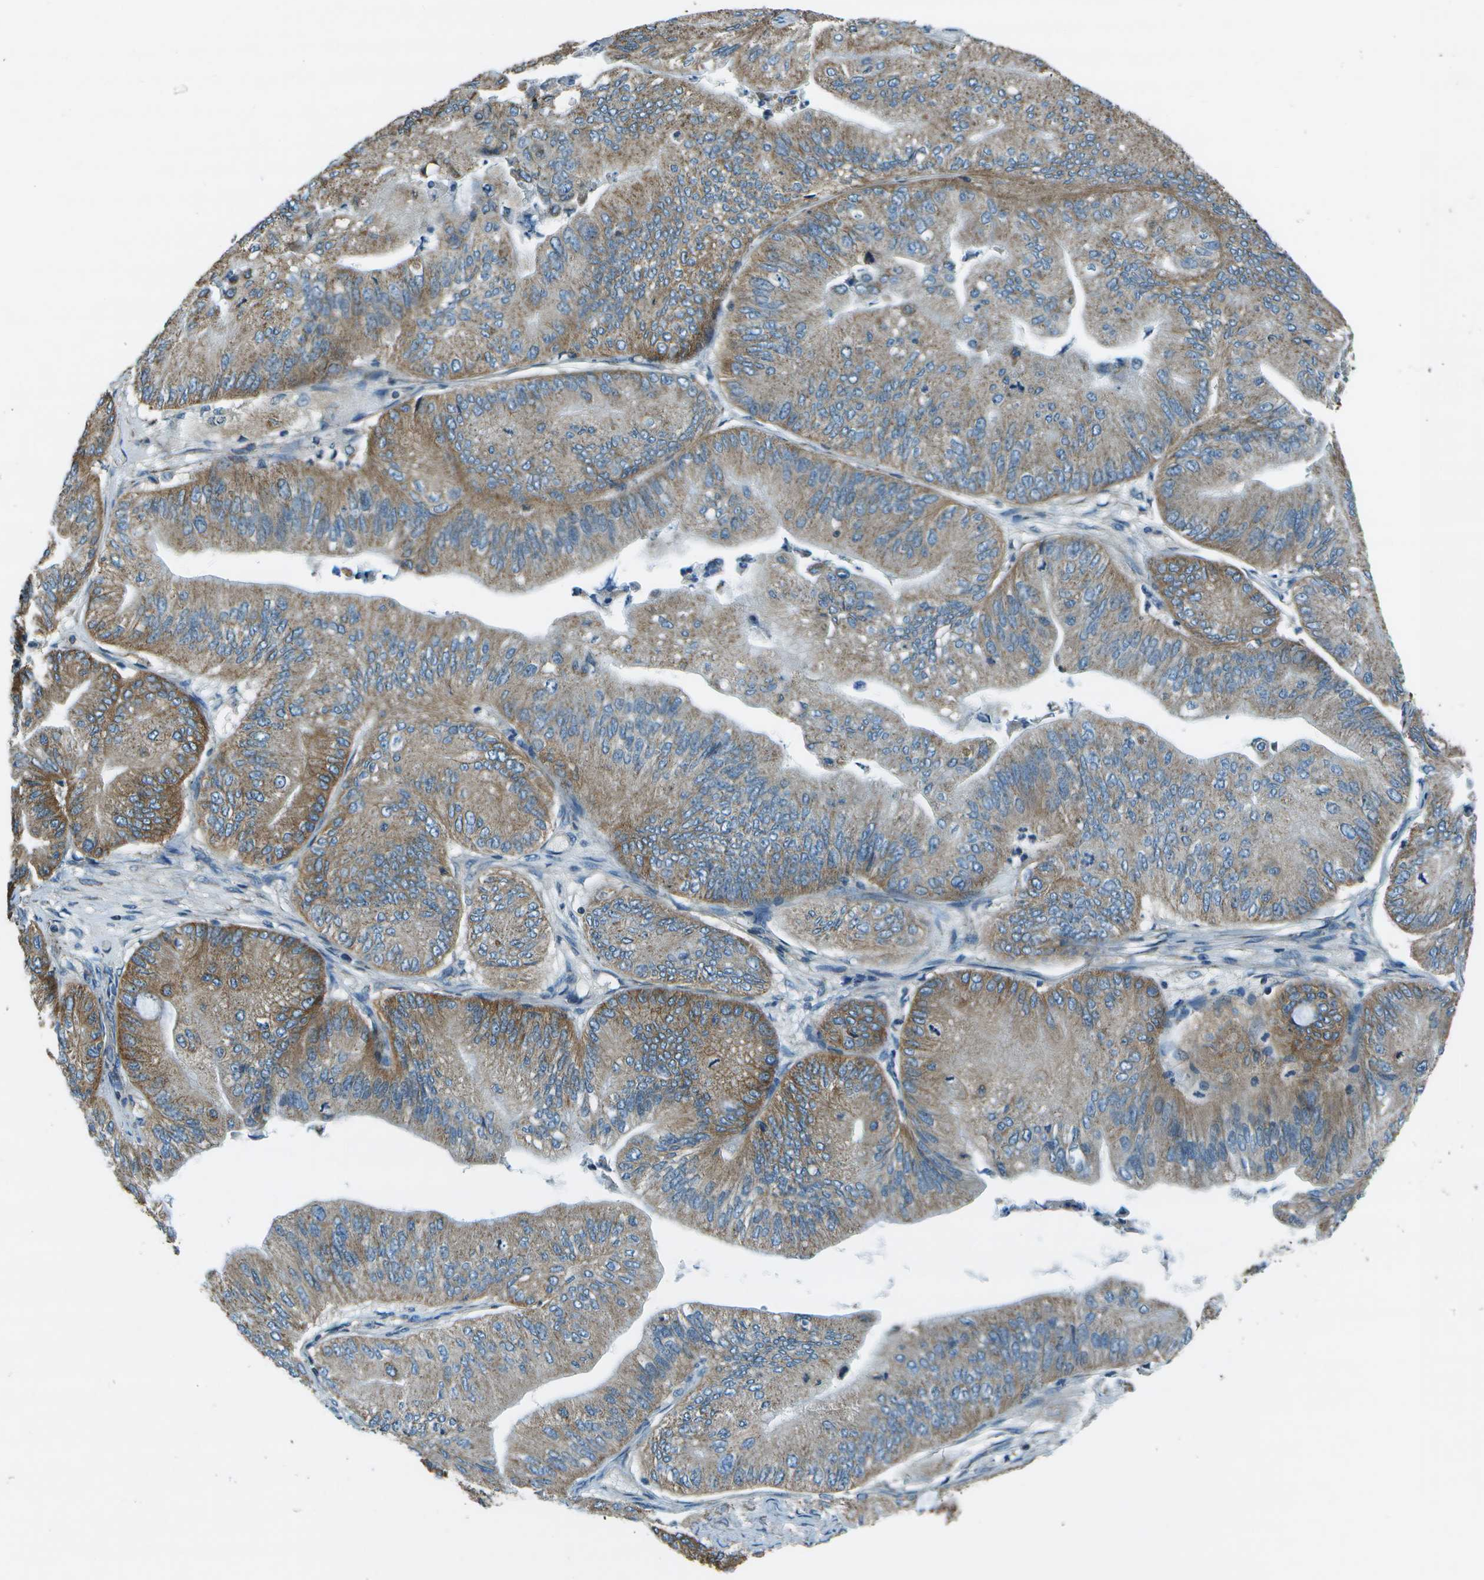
{"staining": {"intensity": "moderate", "quantity": ">75%", "location": "cytoplasmic/membranous"}, "tissue": "ovarian cancer", "cell_type": "Tumor cells", "image_type": "cancer", "snomed": [{"axis": "morphology", "description": "Cystadenocarcinoma, mucinous, NOS"}, {"axis": "topography", "description": "Ovary"}], "caption": "A histopathology image of human ovarian cancer (mucinous cystadenocarcinoma) stained for a protein reveals moderate cytoplasmic/membranous brown staining in tumor cells. (DAB = brown stain, brightfield microscopy at high magnification).", "gene": "TMEM51", "patient": {"sex": "female", "age": 61}}